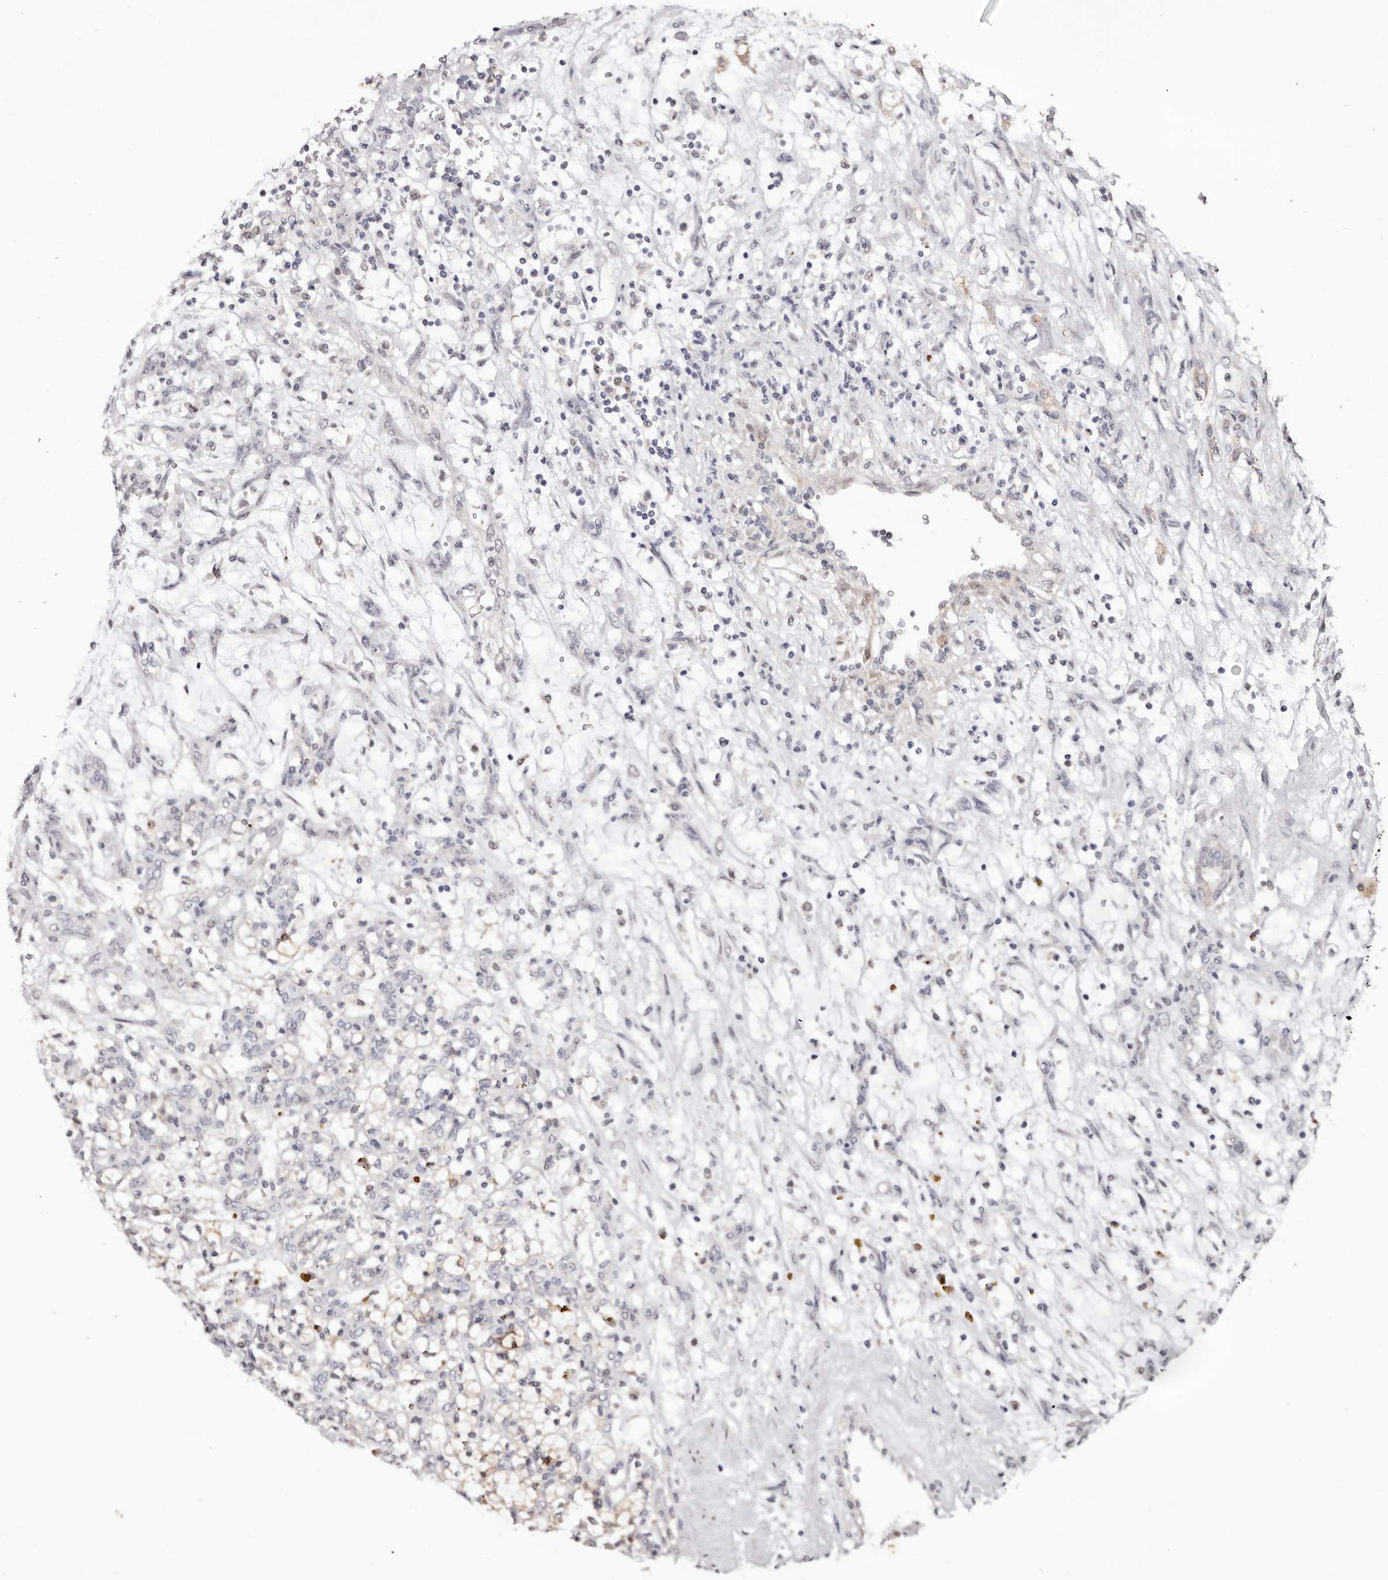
{"staining": {"intensity": "negative", "quantity": "none", "location": "none"}, "tissue": "renal cancer", "cell_type": "Tumor cells", "image_type": "cancer", "snomed": [{"axis": "morphology", "description": "Adenocarcinoma, NOS"}, {"axis": "topography", "description": "Kidney"}], "caption": "A micrograph of human renal cancer (adenocarcinoma) is negative for staining in tumor cells. Nuclei are stained in blue.", "gene": "TYW3", "patient": {"sex": "female", "age": 57}}